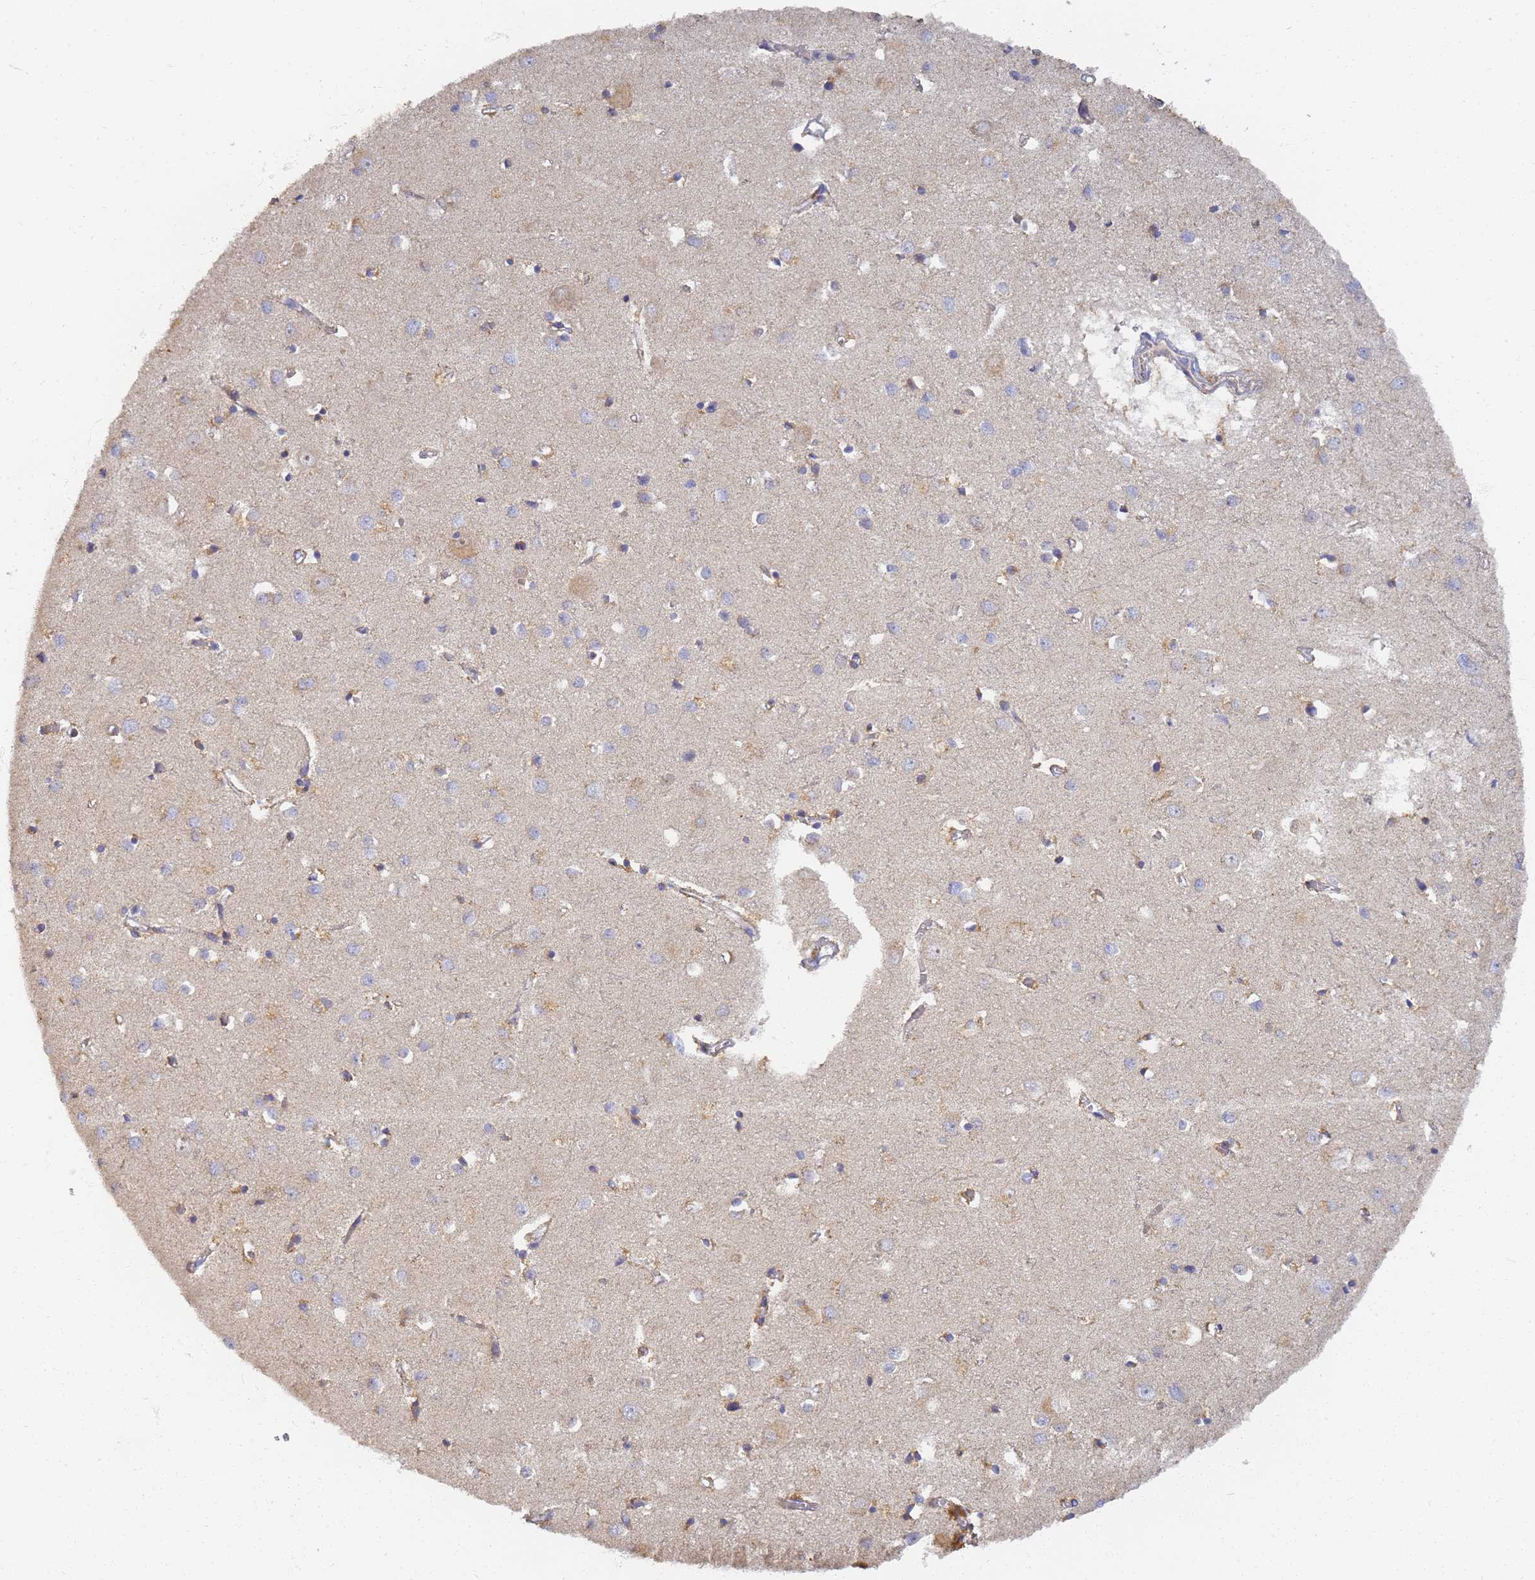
{"staining": {"intensity": "weak", "quantity": "<25%", "location": "cytoplasmic/membranous"}, "tissue": "cerebral cortex", "cell_type": "Endothelial cells", "image_type": "normal", "snomed": [{"axis": "morphology", "description": "Normal tissue, NOS"}, {"axis": "topography", "description": "Cerebral cortex"}], "caption": "Protein analysis of normal cerebral cortex displays no significant positivity in endothelial cells.", "gene": "UTP23", "patient": {"sex": "female", "age": 64}}